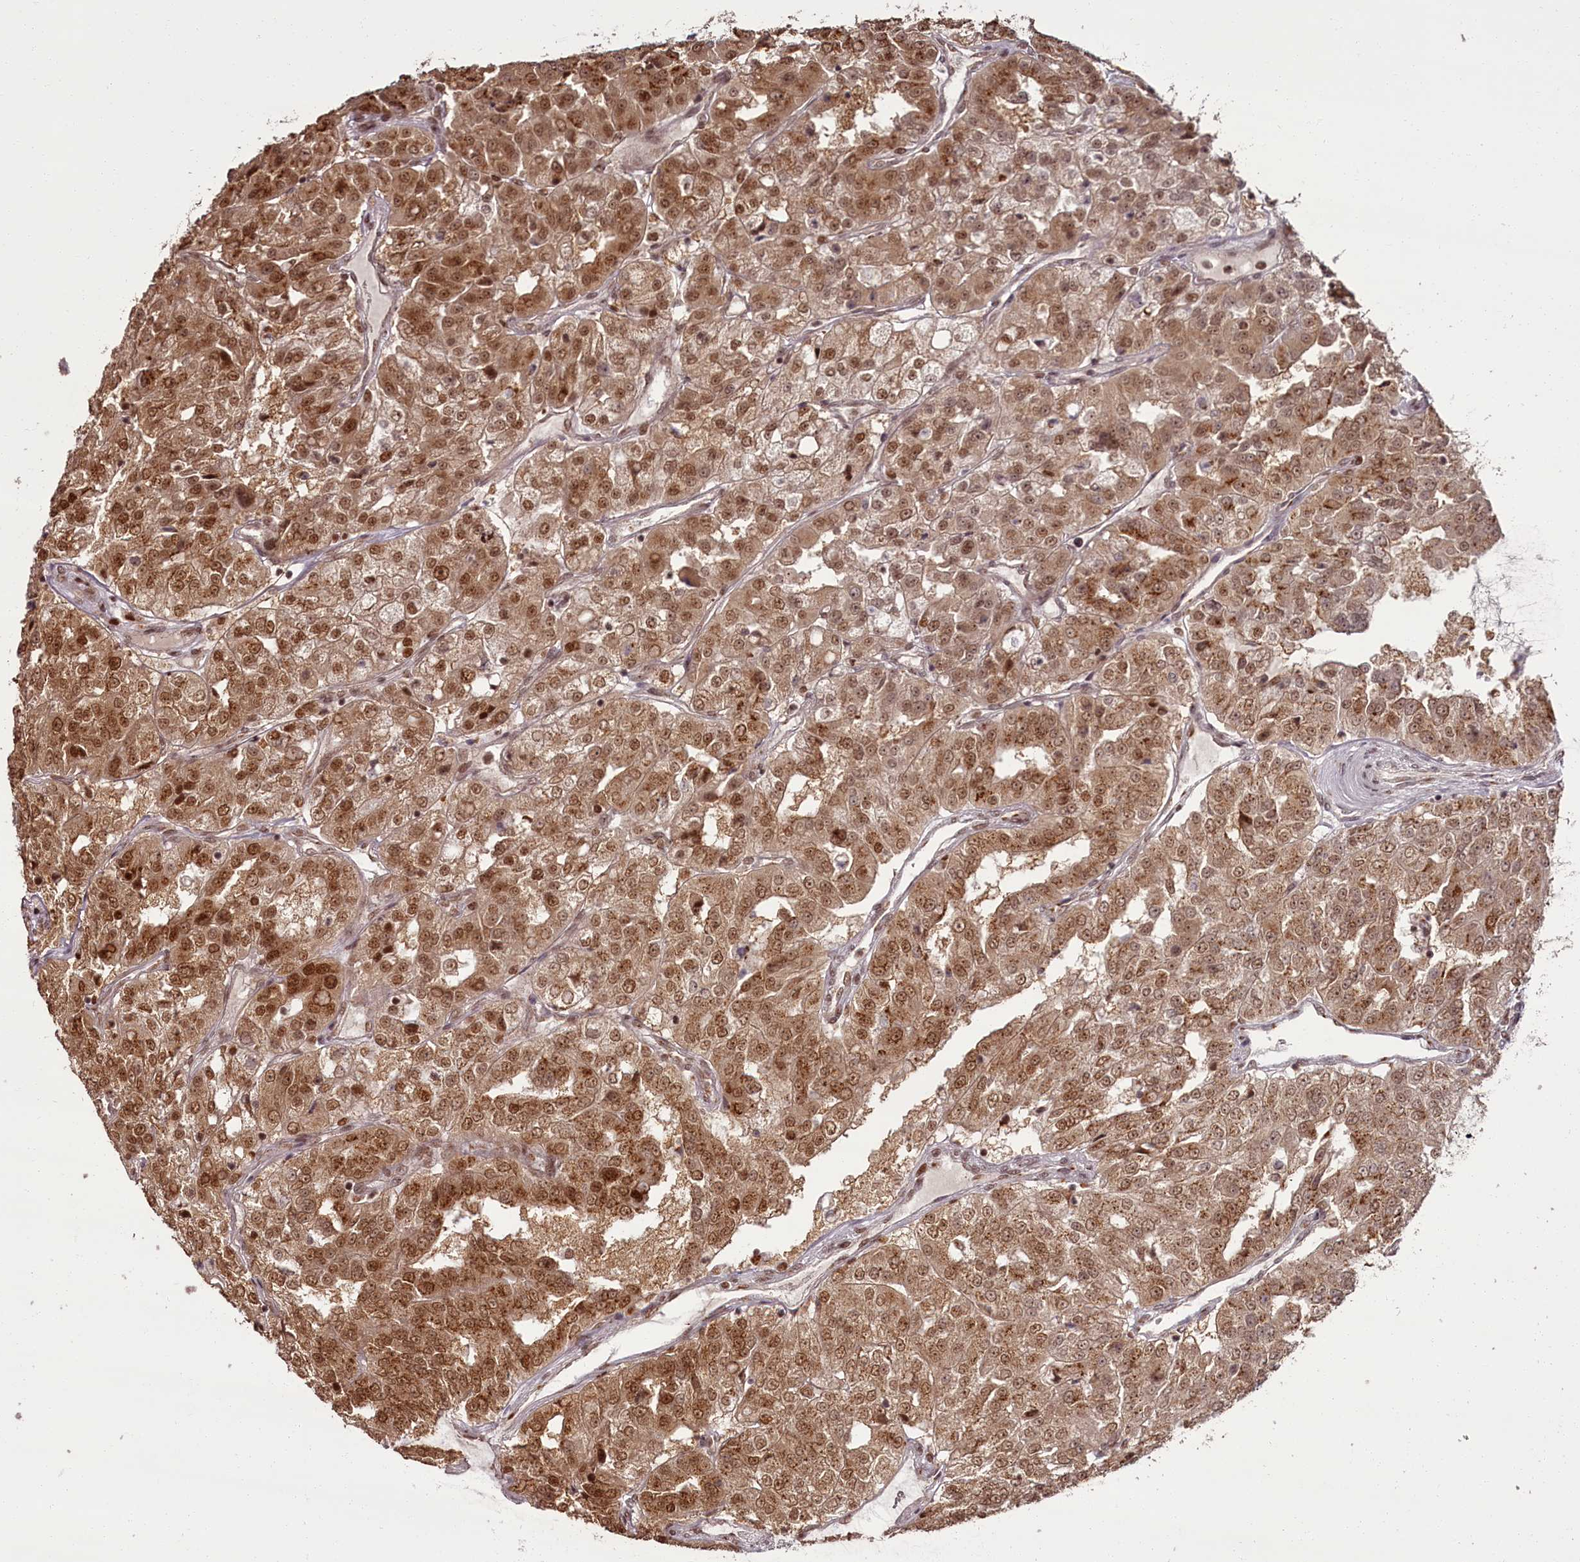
{"staining": {"intensity": "moderate", "quantity": ">75%", "location": "cytoplasmic/membranous,nuclear"}, "tissue": "renal cancer", "cell_type": "Tumor cells", "image_type": "cancer", "snomed": [{"axis": "morphology", "description": "Adenocarcinoma, NOS"}, {"axis": "topography", "description": "Kidney"}], "caption": "Protein staining of renal cancer tissue displays moderate cytoplasmic/membranous and nuclear expression in about >75% of tumor cells. The protein is shown in brown color, while the nuclei are stained blue.", "gene": "CEP83", "patient": {"sex": "female", "age": 63}}